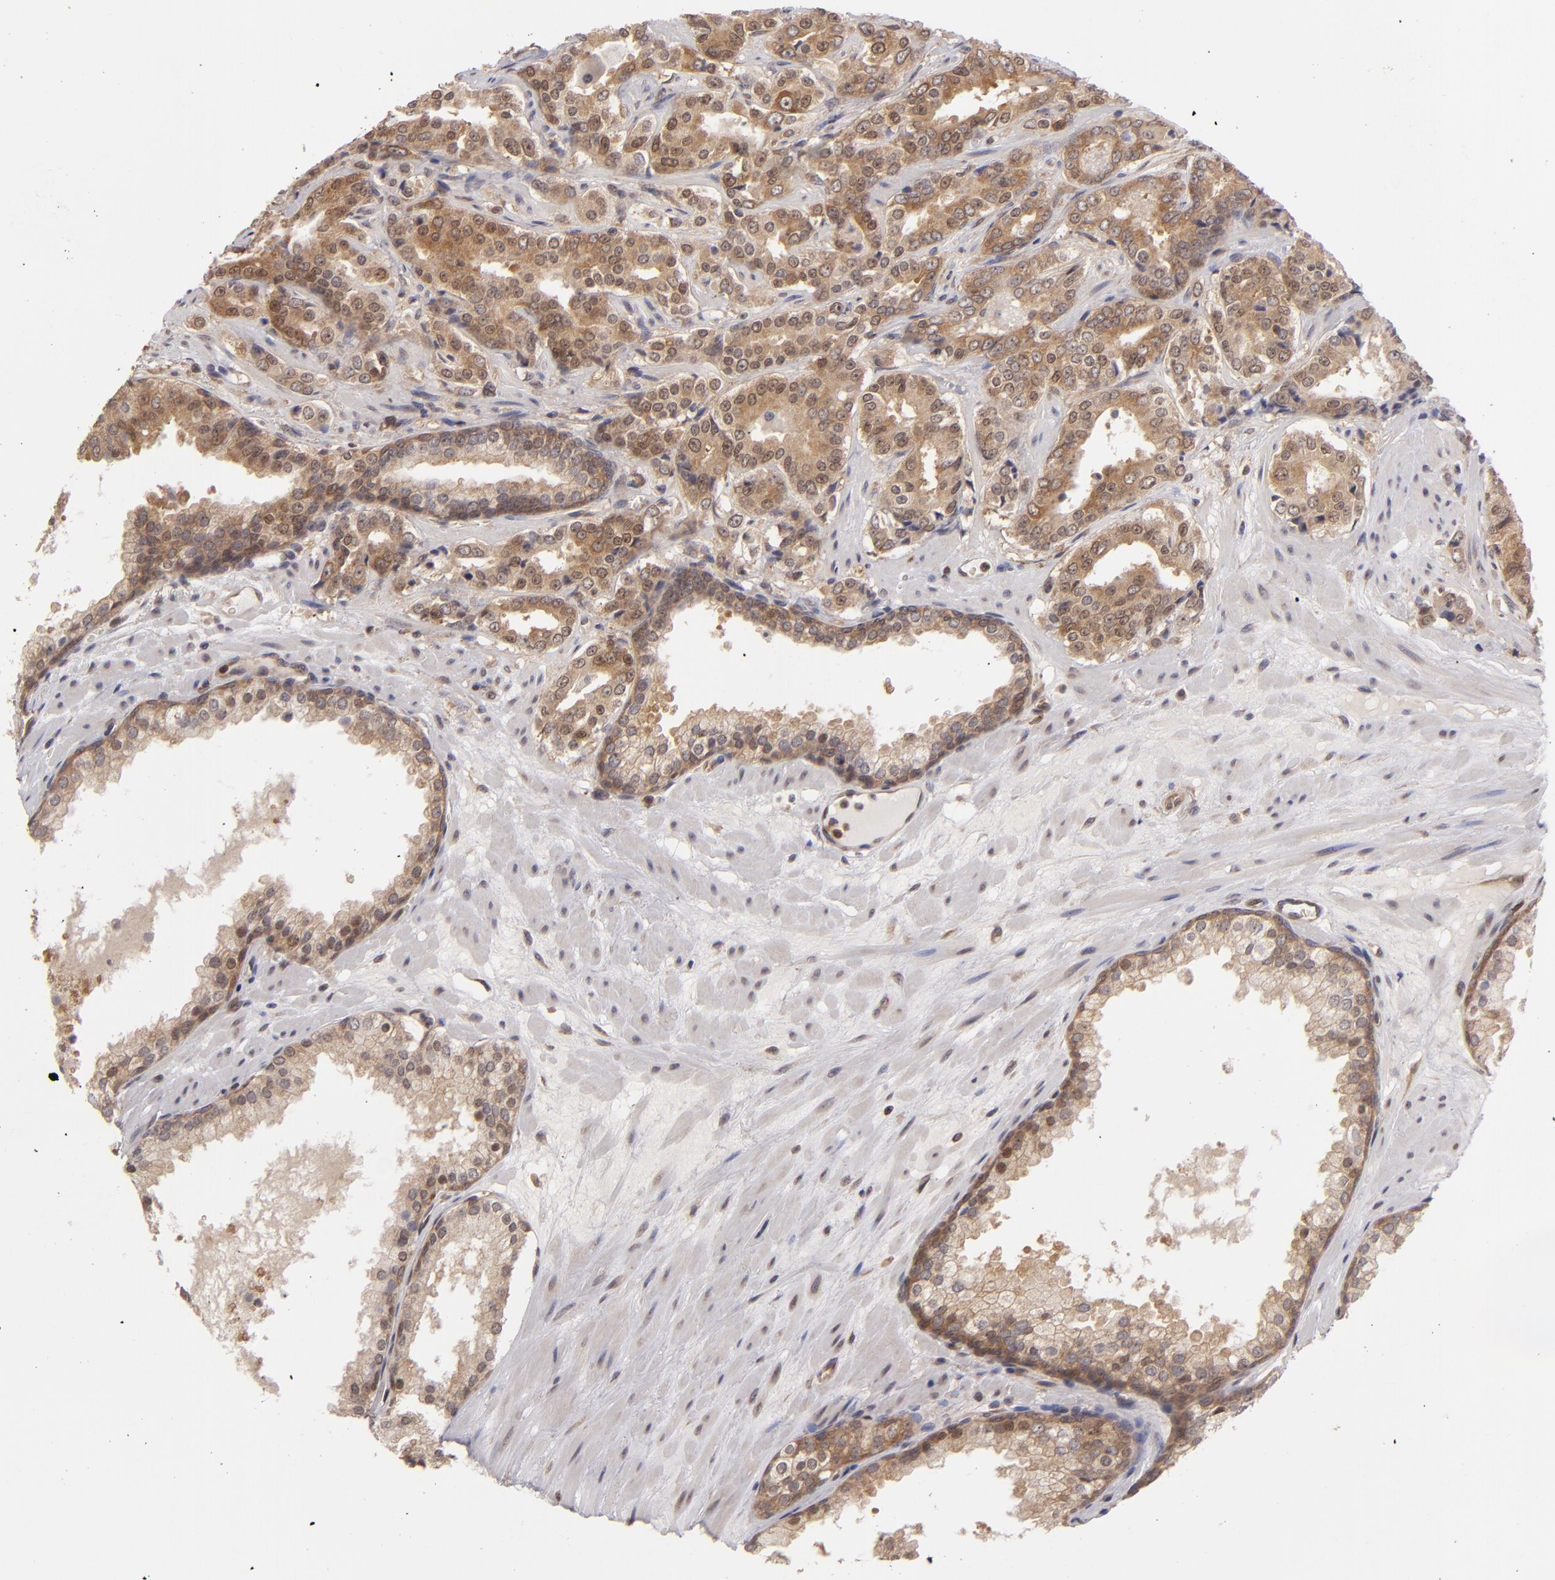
{"staining": {"intensity": "moderate", "quantity": ">75%", "location": "cytoplasmic/membranous"}, "tissue": "prostate cancer", "cell_type": "Tumor cells", "image_type": "cancer", "snomed": [{"axis": "morphology", "description": "Adenocarcinoma, Medium grade"}, {"axis": "topography", "description": "Prostate"}], "caption": "Immunohistochemistry (DAB (3,3'-diaminobenzidine)) staining of prostate cancer (medium-grade adenocarcinoma) reveals moderate cytoplasmic/membranous protein positivity in approximately >75% of tumor cells.", "gene": "MAPK3", "patient": {"sex": "male", "age": 60}}